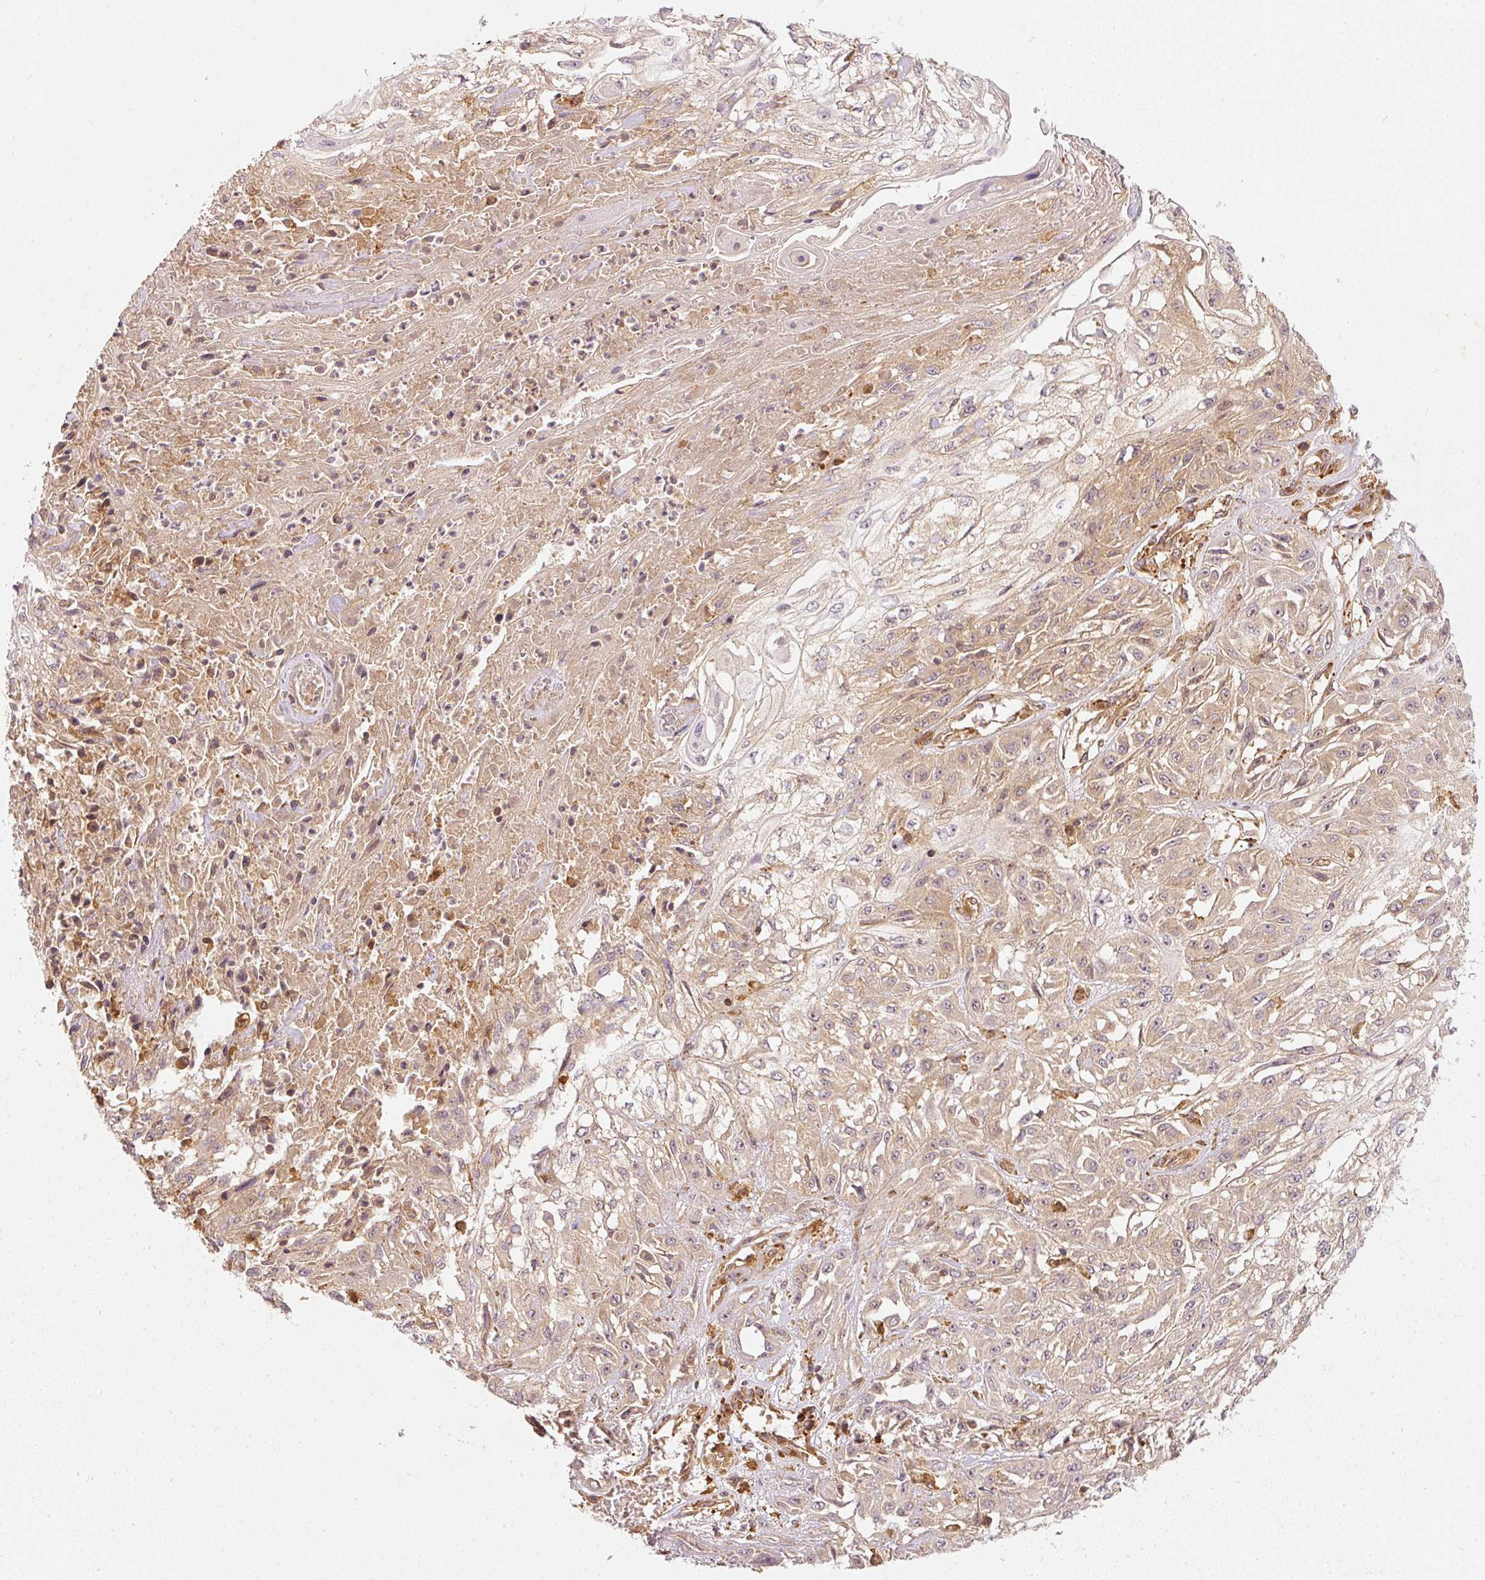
{"staining": {"intensity": "weak", "quantity": "25%-75%", "location": "cytoplasmic/membranous"}, "tissue": "skin cancer", "cell_type": "Tumor cells", "image_type": "cancer", "snomed": [{"axis": "morphology", "description": "Squamous cell carcinoma, NOS"}, {"axis": "morphology", "description": "Squamous cell carcinoma, metastatic, NOS"}, {"axis": "topography", "description": "Skin"}, {"axis": "topography", "description": "Lymph node"}], "caption": "Immunohistochemical staining of human skin metastatic squamous cell carcinoma demonstrates low levels of weak cytoplasmic/membranous protein expression in about 25%-75% of tumor cells. (brown staining indicates protein expression, while blue staining denotes nuclei).", "gene": "ZNF580", "patient": {"sex": "male", "age": 75}}